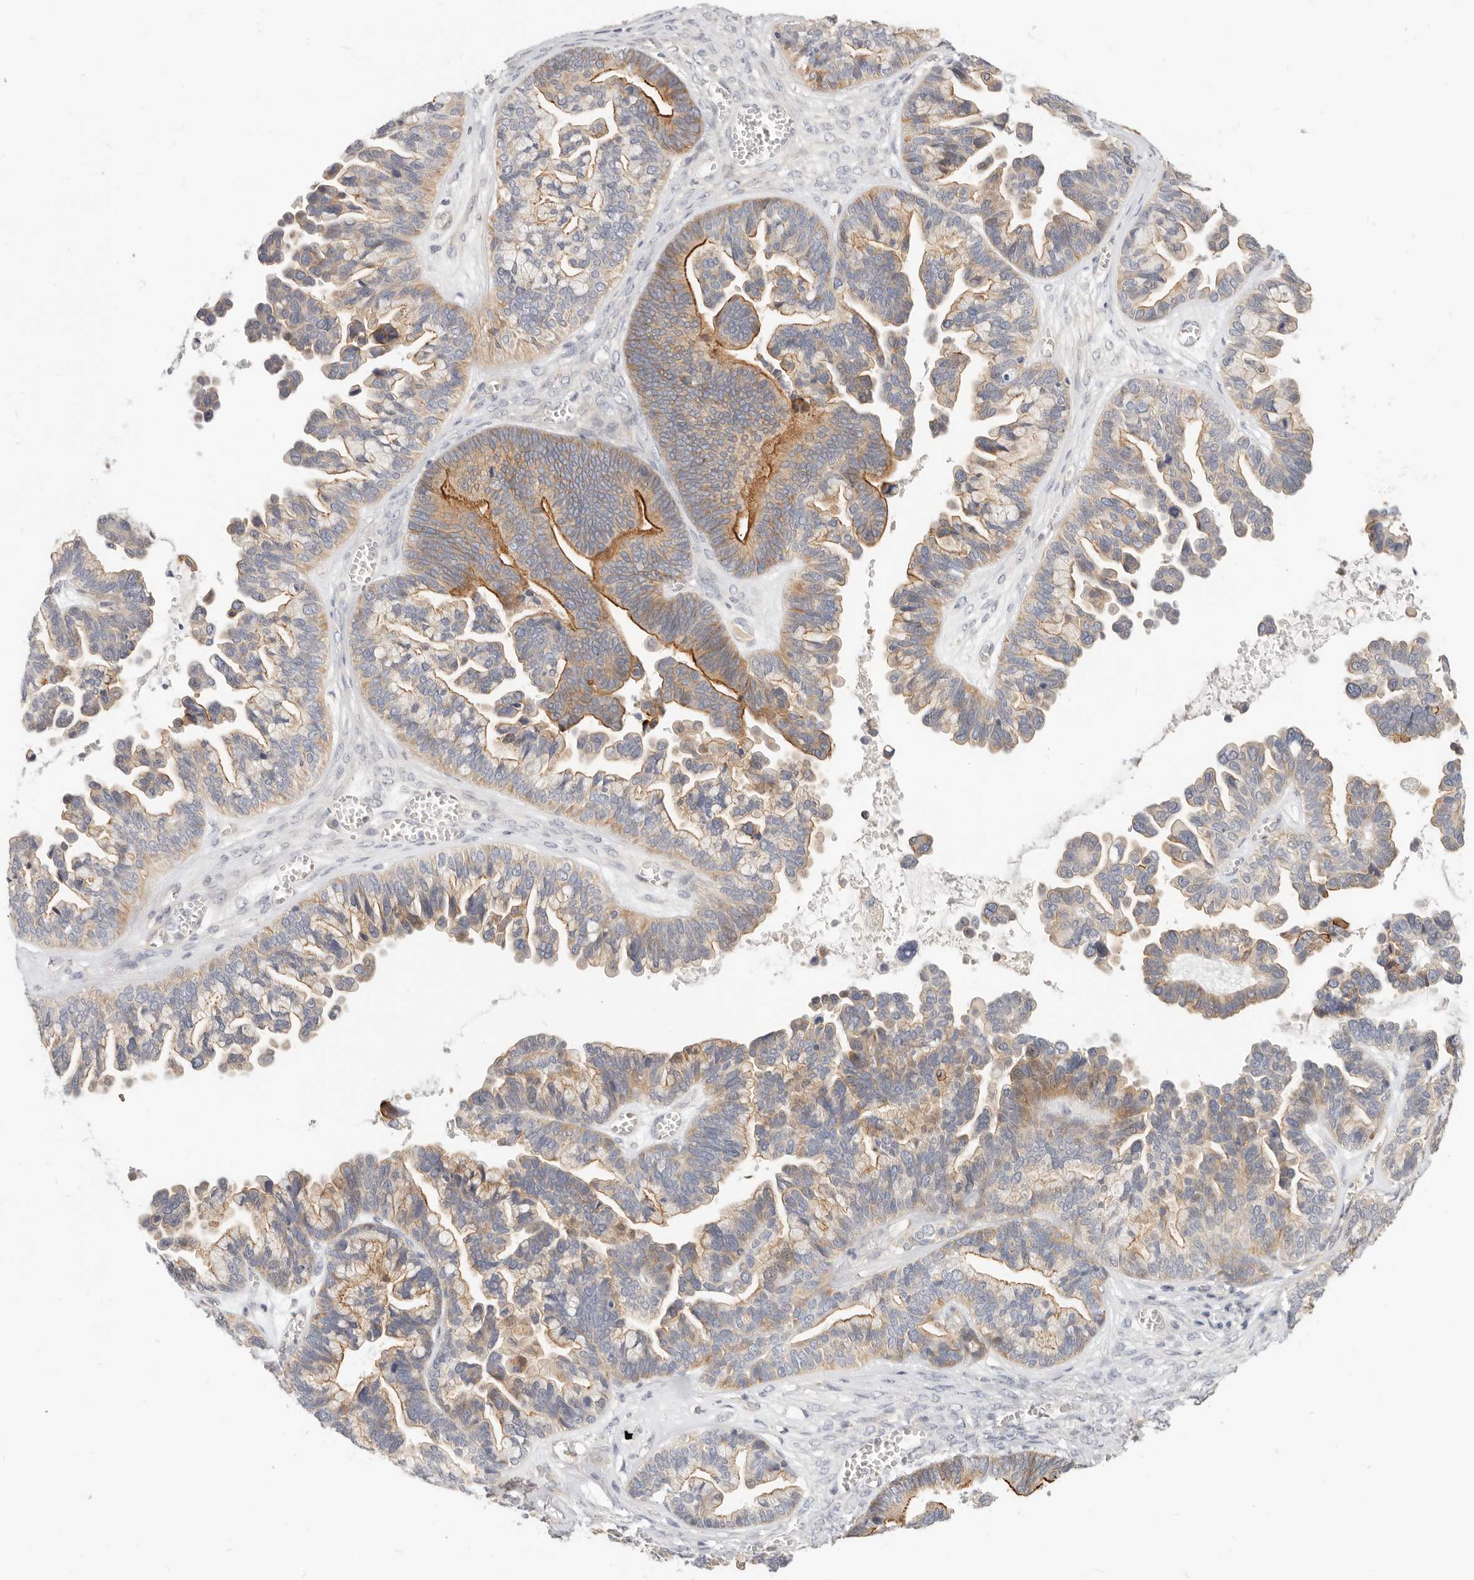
{"staining": {"intensity": "strong", "quantity": "25%-75%", "location": "cytoplasmic/membranous"}, "tissue": "ovarian cancer", "cell_type": "Tumor cells", "image_type": "cancer", "snomed": [{"axis": "morphology", "description": "Cystadenocarcinoma, serous, NOS"}, {"axis": "topography", "description": "Ovary"}], "caption": "Serous cystadenocarcinoma (ovarian) was stained to show a protein in brown. There is high levels of strong cytoplasmic/membranous staining in about 25%-75% of tumor cells. The staining was performed using DAB, with brown indicating positive protein expression. Nuclei are stained blue with hematoxylin.", "gene": "LTB4R2", "patient": {"sex": "female", "age": 56}}